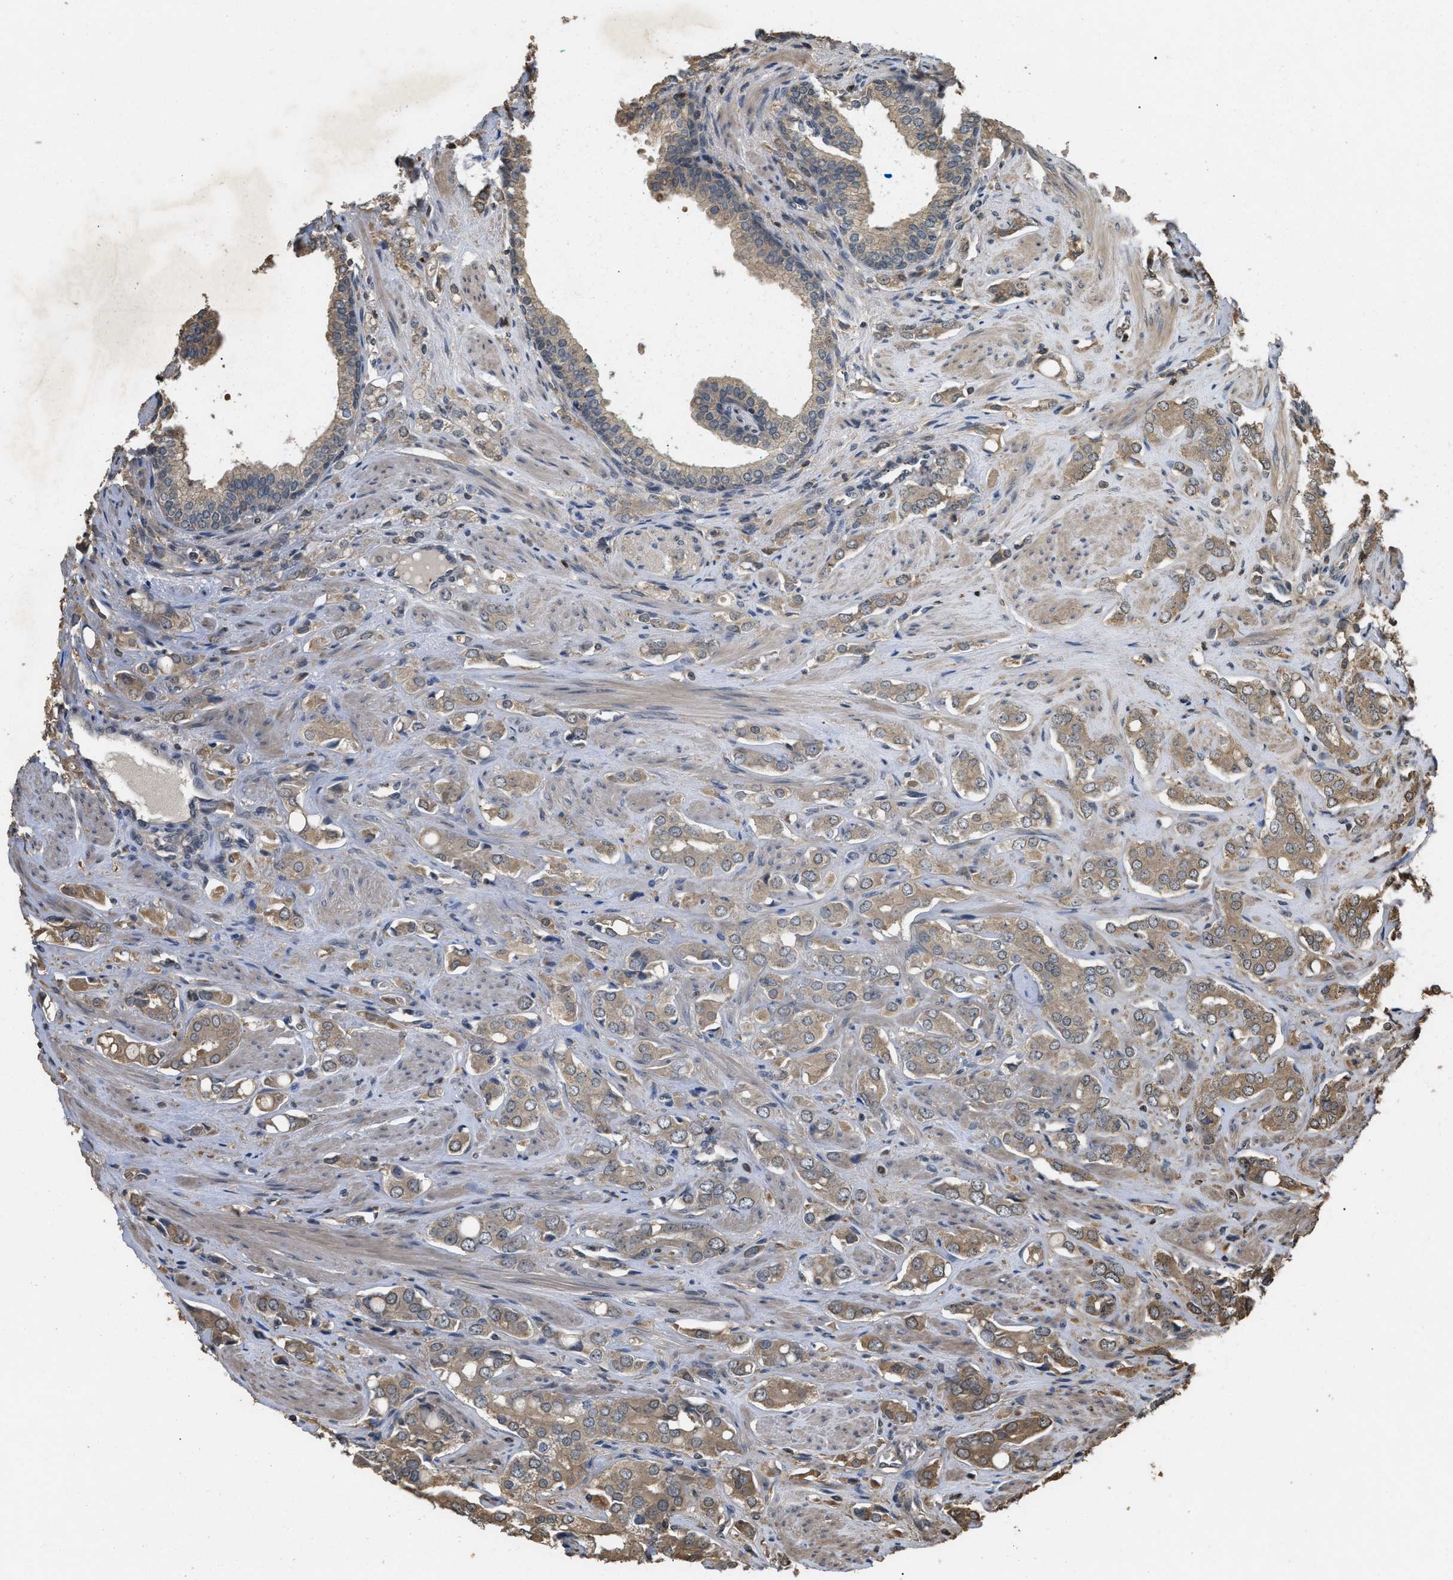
{"staining": {"intensity": "weak", "quantity": "25%-75%", "location": "cytoplasmic/membranous"}, "tissue": "prostate cancer", "cell_type": "Tumor cells", "image_type": "cancer", "snomed": [{"axis": "morphology", "description": "Adenocarcinoma, High grade"}, {"axis": "topography", "description": "Prostate"}], "caption": "Protein staining by IHC exhibits weak cytoplasmic/membranous expression in approximately 25%-75% of tumor cells in prostate cancer (adenocarcinoma (high-grade)).", "gene": "ARHGDIA", "patient": {"sex": "male", "age": 52}}